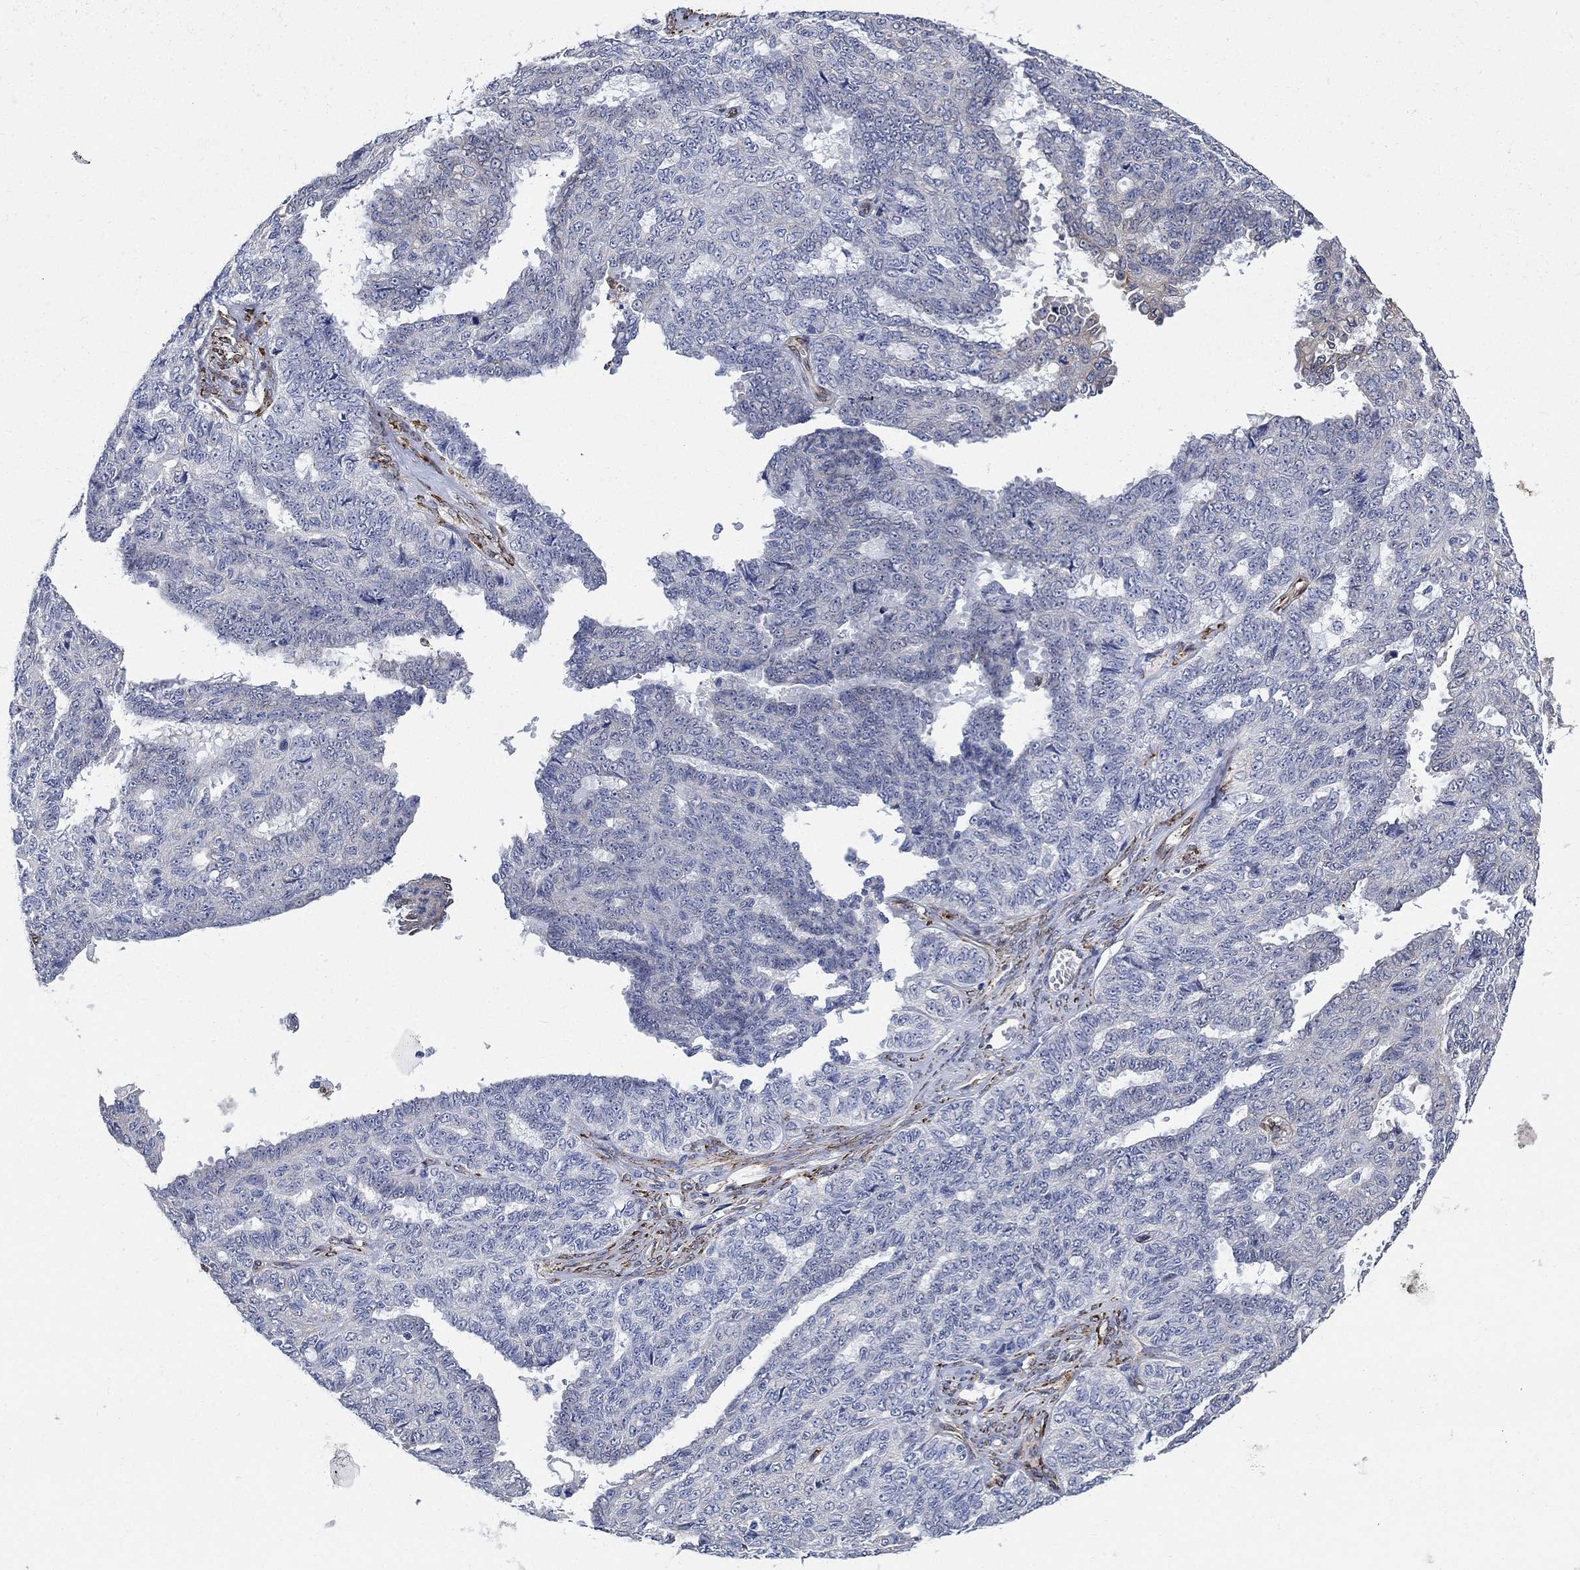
{"staining": {"intensity": "moderate", "quantity": "<25%", "location": "cytoplasmic/membranous"}, "tissue": "ovarian cancer", "cell_type": "Tumor cells", "image_type": "cancer", "snomed": [{"axis": "morphology", "description": "Cystadenocarcinoma, serous, NOS"}, {"axis": "topography", "description": "Ovary"}], "caption": "Tumor cells show low levels of moderate cytoplasmic/membranous expression in about <25% of cells in ovarian cancer.", "gene": "TGM2", "patient": {"sex": "female", "age": 71}}